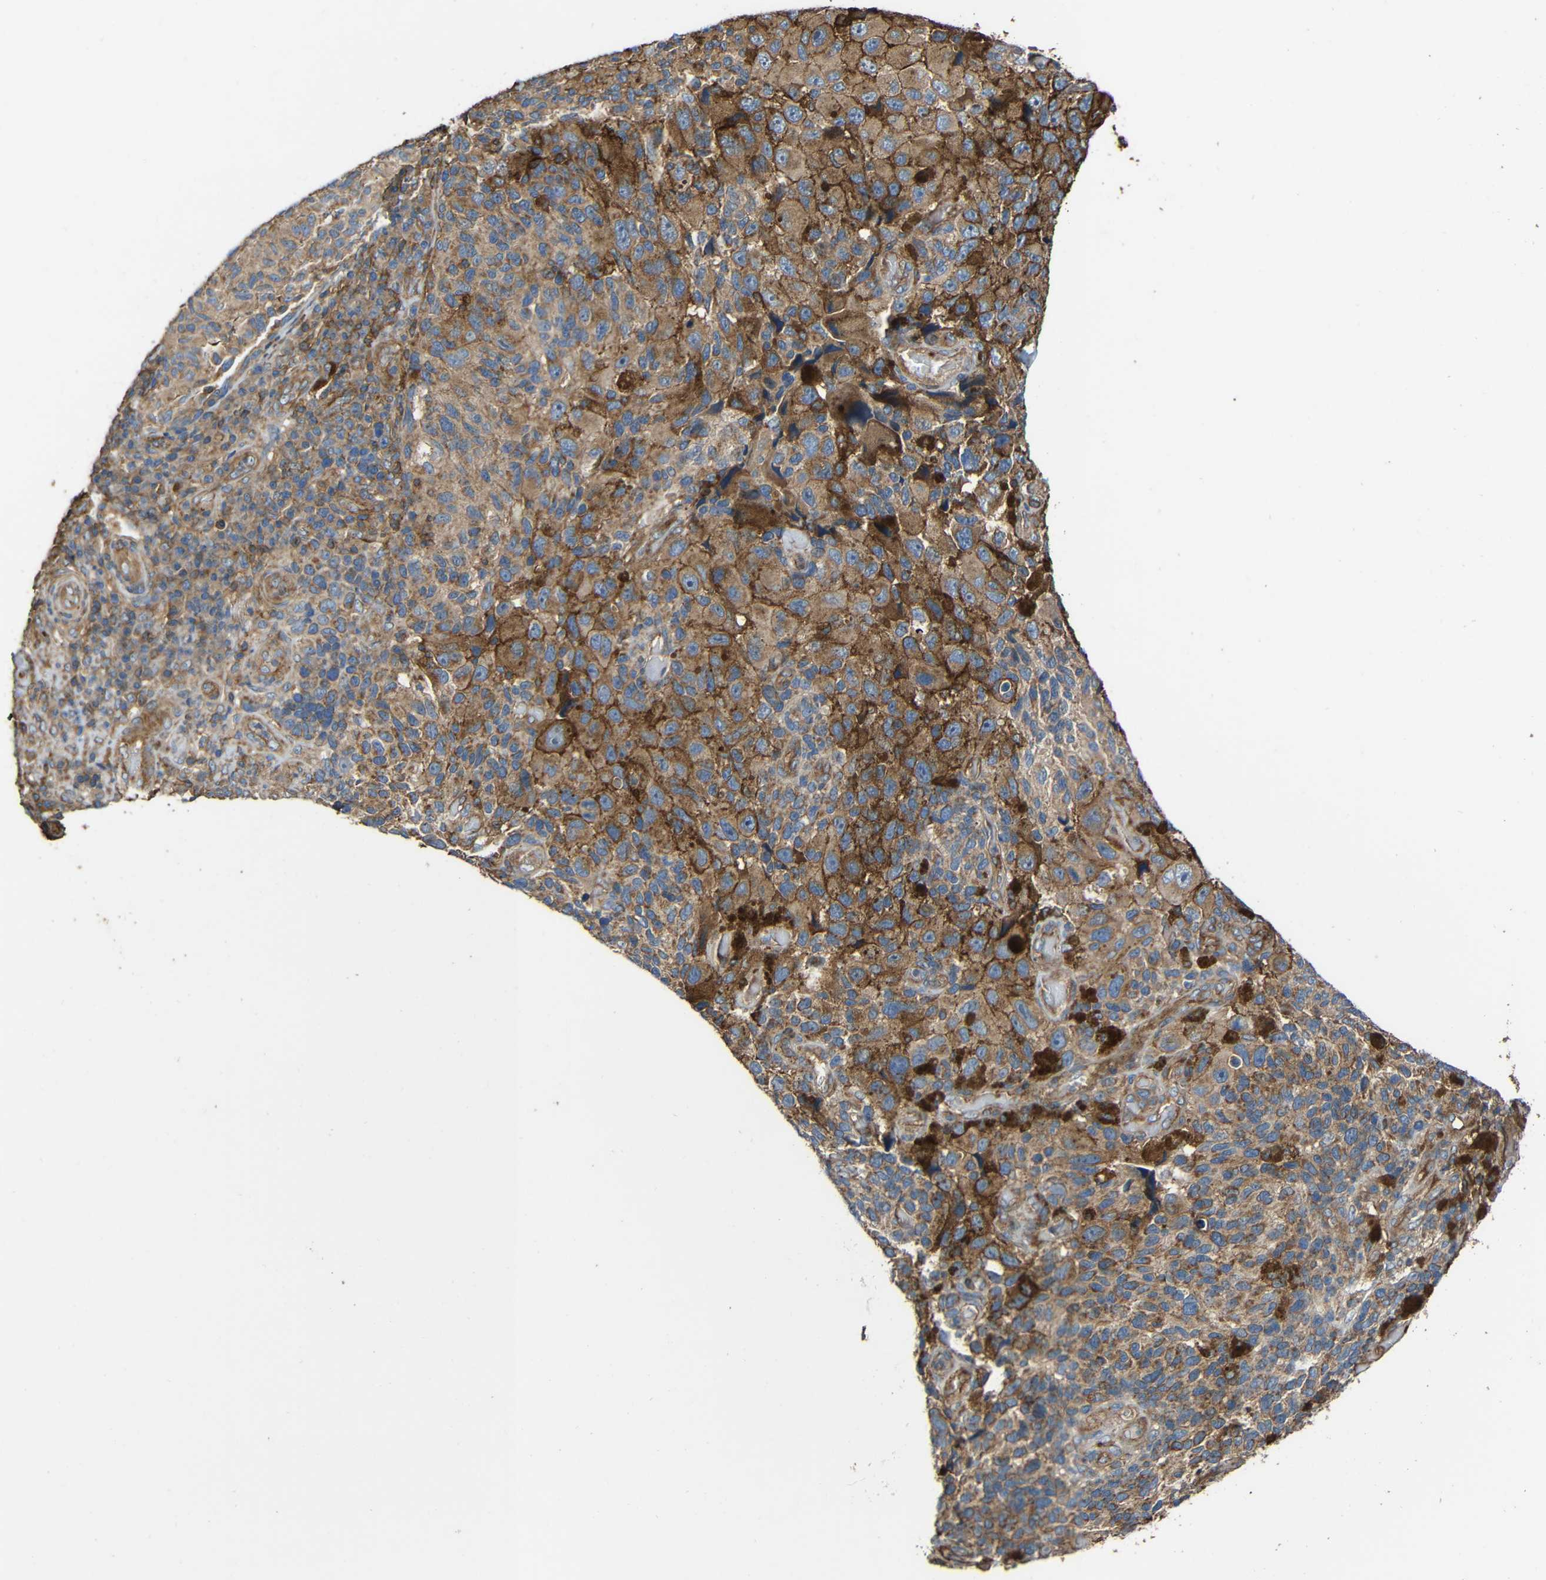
{"staining": {"intensity": "moderate", "quantity": ">75%", "location": "cytoplasmic/membranous"}, "tissue": "melanoma", "cell_type": "Tumor cells", "image_type": "cancer", "snomed": [{"axis": "morphology", "description": "Malignant melanoma, NOS"}, {"axis": "topography", "description": "Skin"}], "caption": "Immunohistochemical staining of human malignant melanoma exhibits medium levels of moderate cytoplasmic/membranous protein expression in approximately >75% of tumor cells. The staining is performed using DAB brown chromogen to label protein expression. The nuclei are counter-stained blue using hematoxylin.", "gene": "RHOT2", "patient": {"sex": "female", "age": 73}}